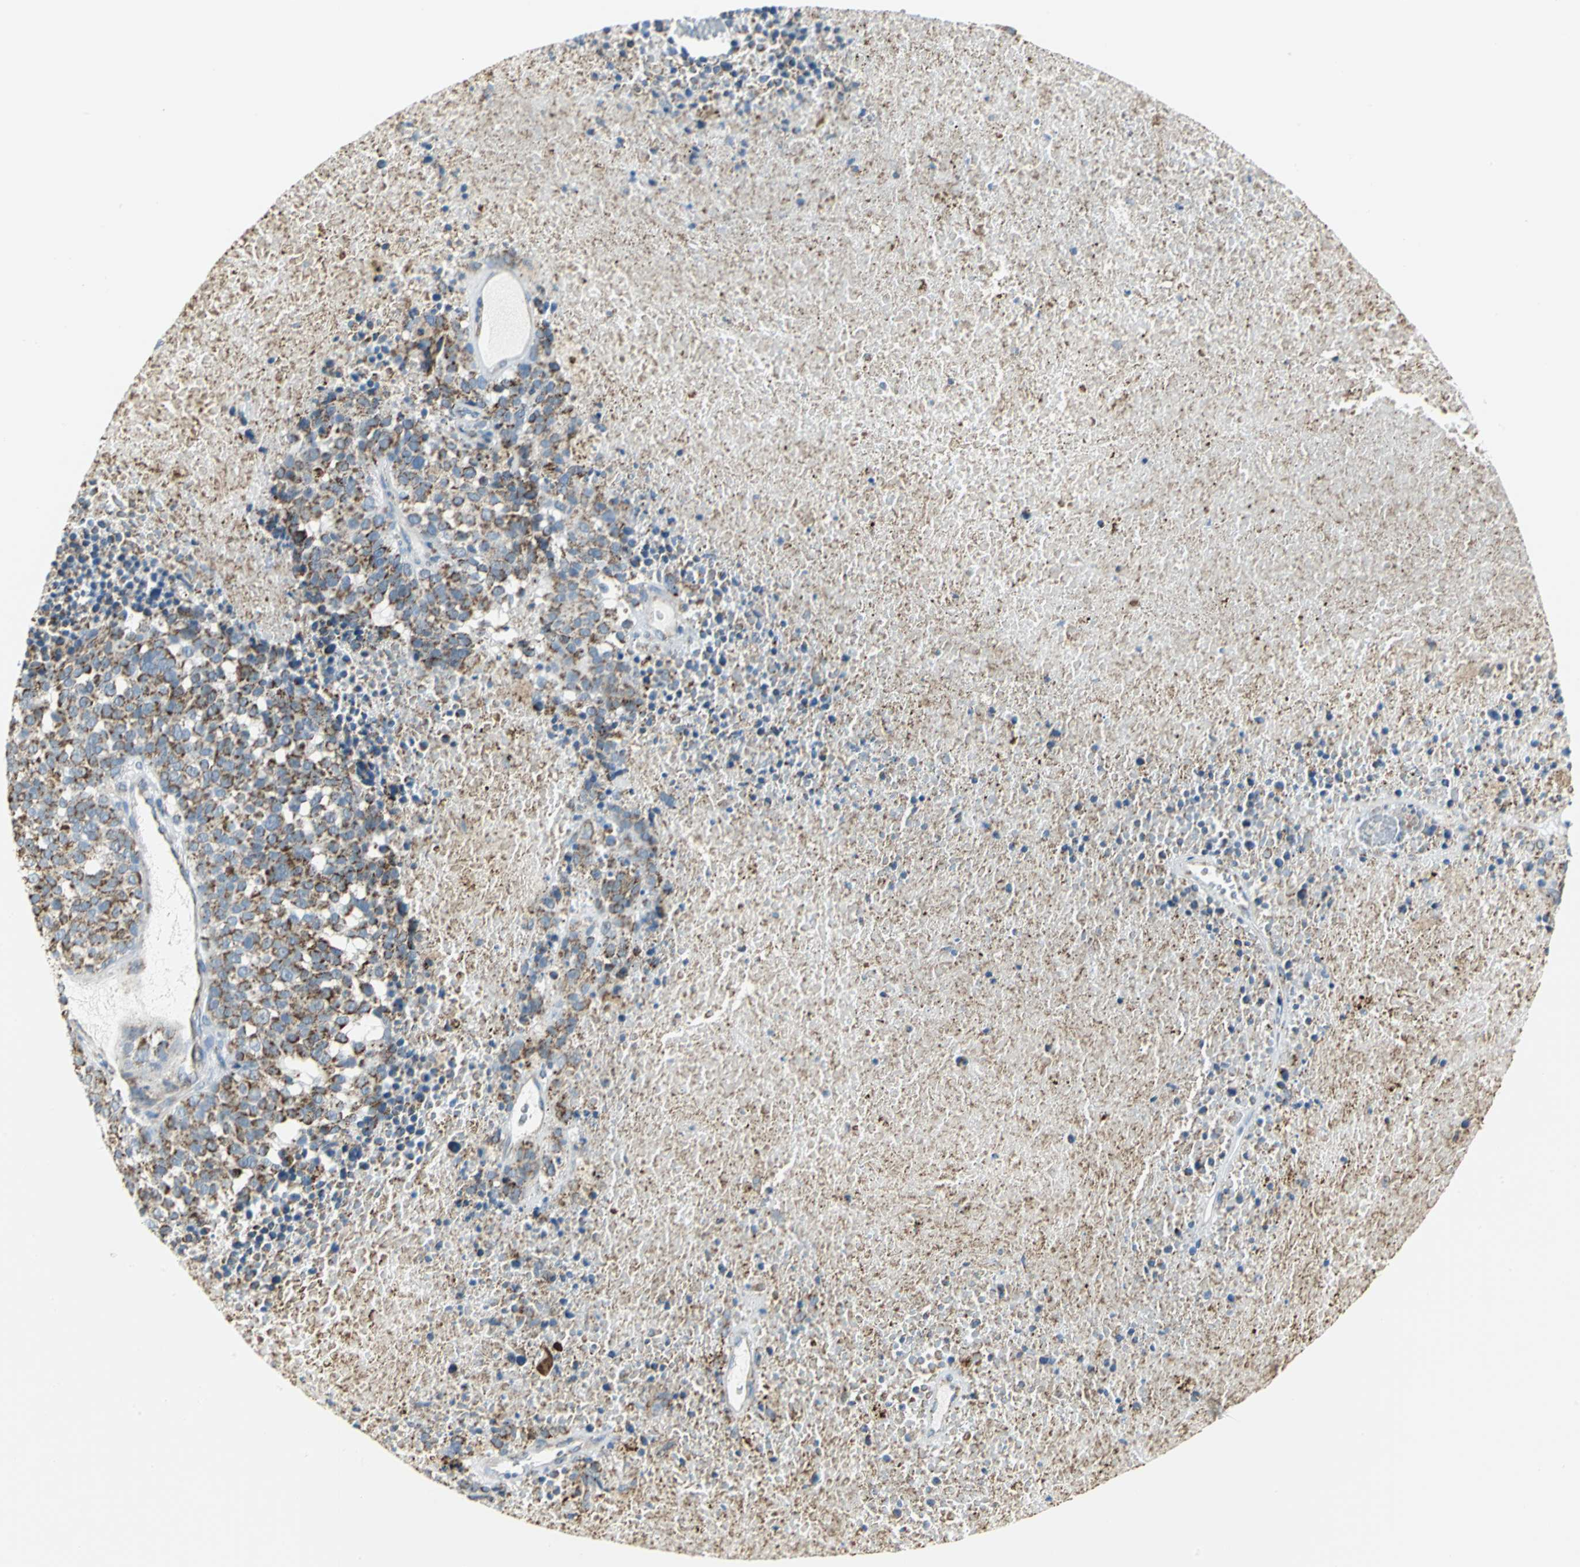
{"staining": {"intensity": "moderate", "quantity": ">75%", "location": "cytoplasmic/membranous"}, "tissue": "melanoma", "cell_type": "Tumor cells", "image_type": "cancer", "snomed": [{"axis": "morphology", "description": "Malignant melanoma, Metastatic site"}, {"axis": "topography", "description": "Cerebral cortex"}], "caption": "A photomicrograph of malignant melanoma (metastatic site) stained for a protein demonstrates moderate cytoplasmic/membranous brown staining in tumor cells. The protein of interest is stained brown, and the nuclei are stained in blue (DAB (3,3'-diaminobenzidine) IHC with brightfield microscopy, high magnification).", "gene": "NTRK1", "patient": {"sex": "female", "age": 52}}